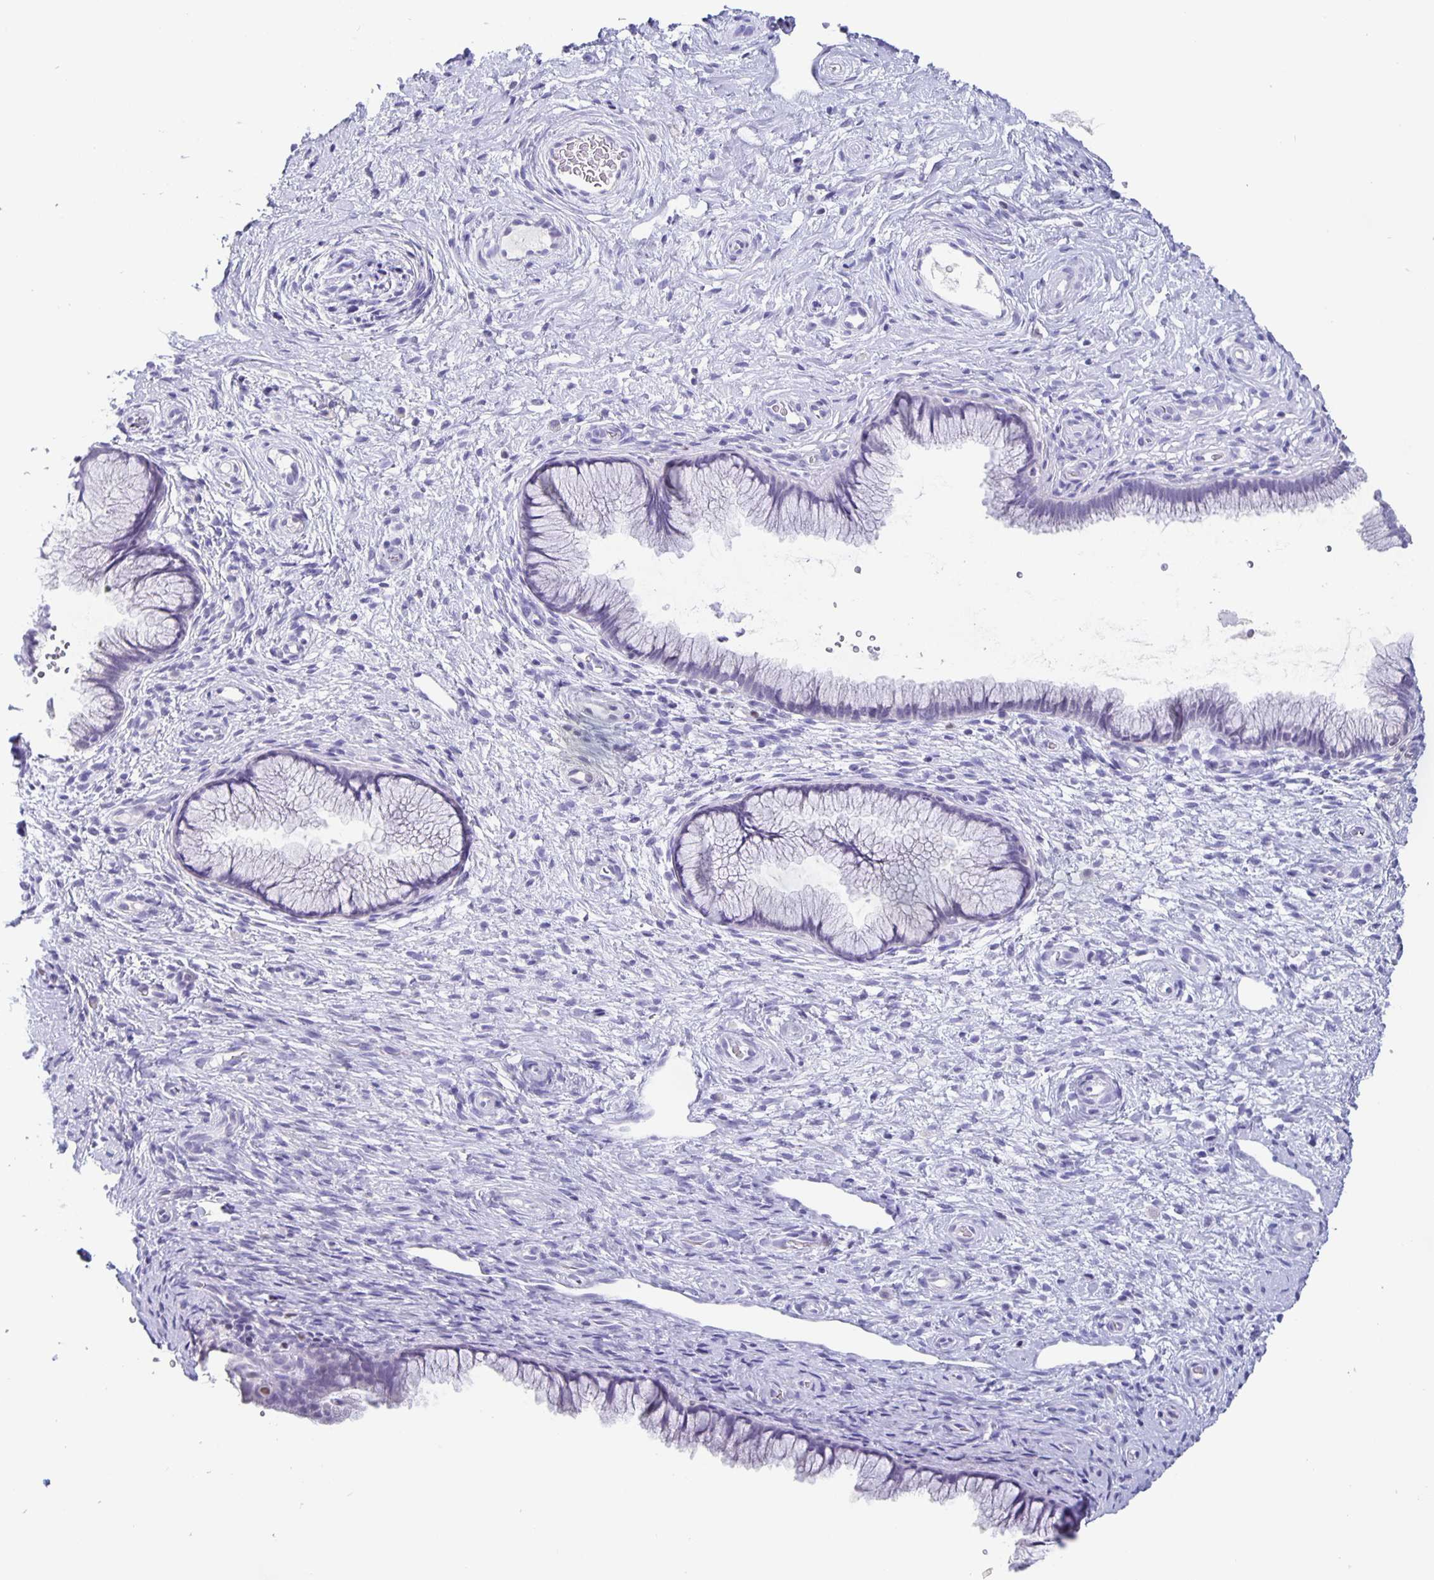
{"staining": {"intensity": "negative", "quantity": "none", "location": "none"}, "tissue": "cervix", "cell_type": "Glandular cells", "image_type": "normal", "snomed": [{"axis": "morphology", "description": "Normal tissue, NOS"}, {"axis": "topography", "description": "Cervix"}], "caption": "This histopathology image is of benign cervix stained with immunohistochemistry (IHC) to label a protein in brown with the nuclei are counter-stained blue. There is no expression in glandular cells.", "gene": "SATB2", "patient": {"sex": "female", "age": 34}}